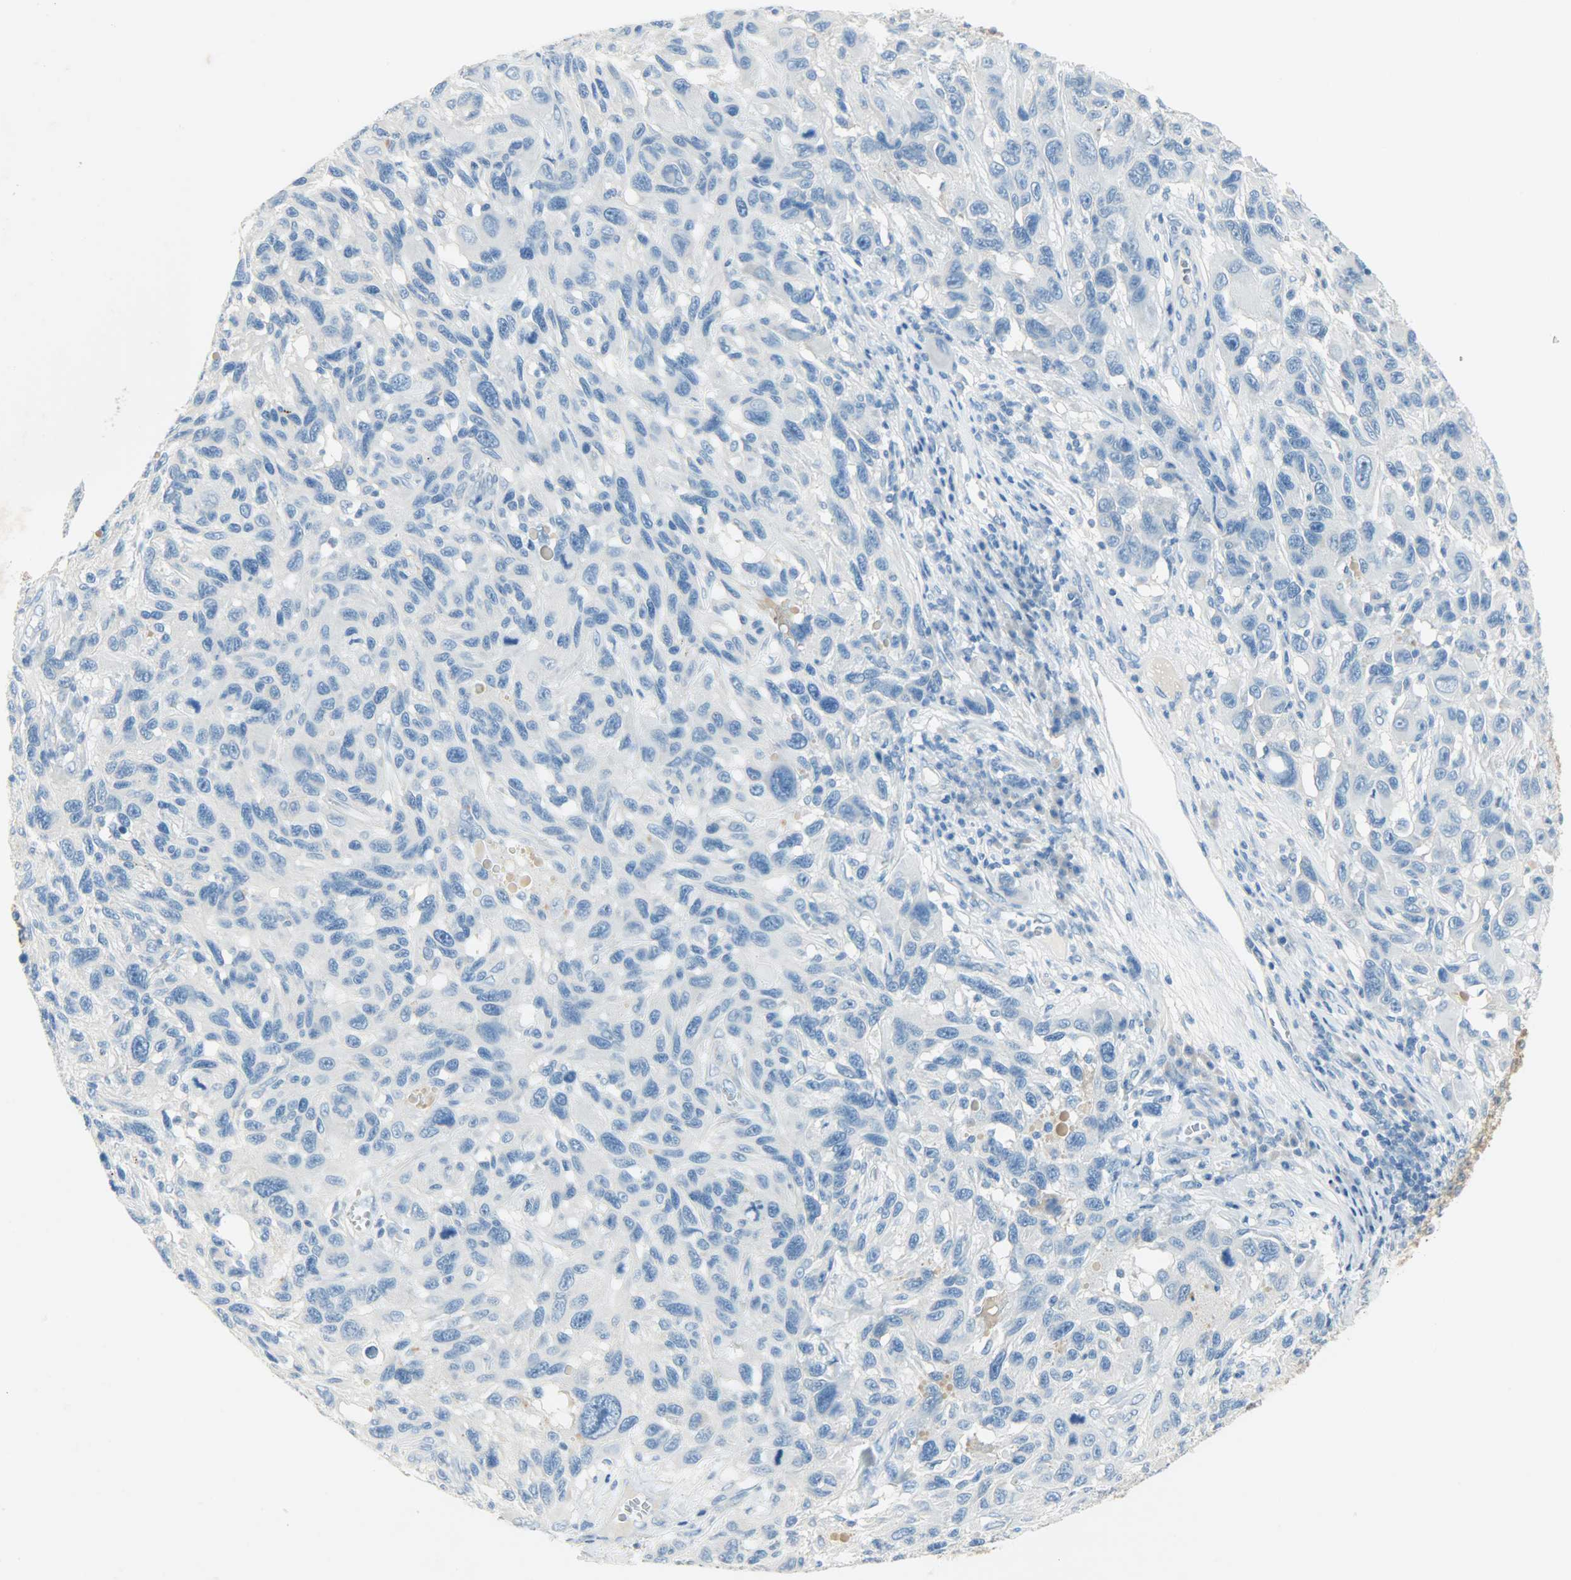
{"staining": {"intensity": "negative", "quantity": "none", "location": "none"}, "tissue": "melanoma", "cell_type": "Tumor cells", "image_type": "cancer", "snomed": [{"axis": "morphology", "description": "Malignant melanoma, NOS"}, {"axis": "topography", "description": "Skin"}], "caption": "Human malignant melanoma stained for a protein using IHC reveals no staining in tumor cells.", "gene": "PROM1", "patient": {"sex": "male", "age": 53}}